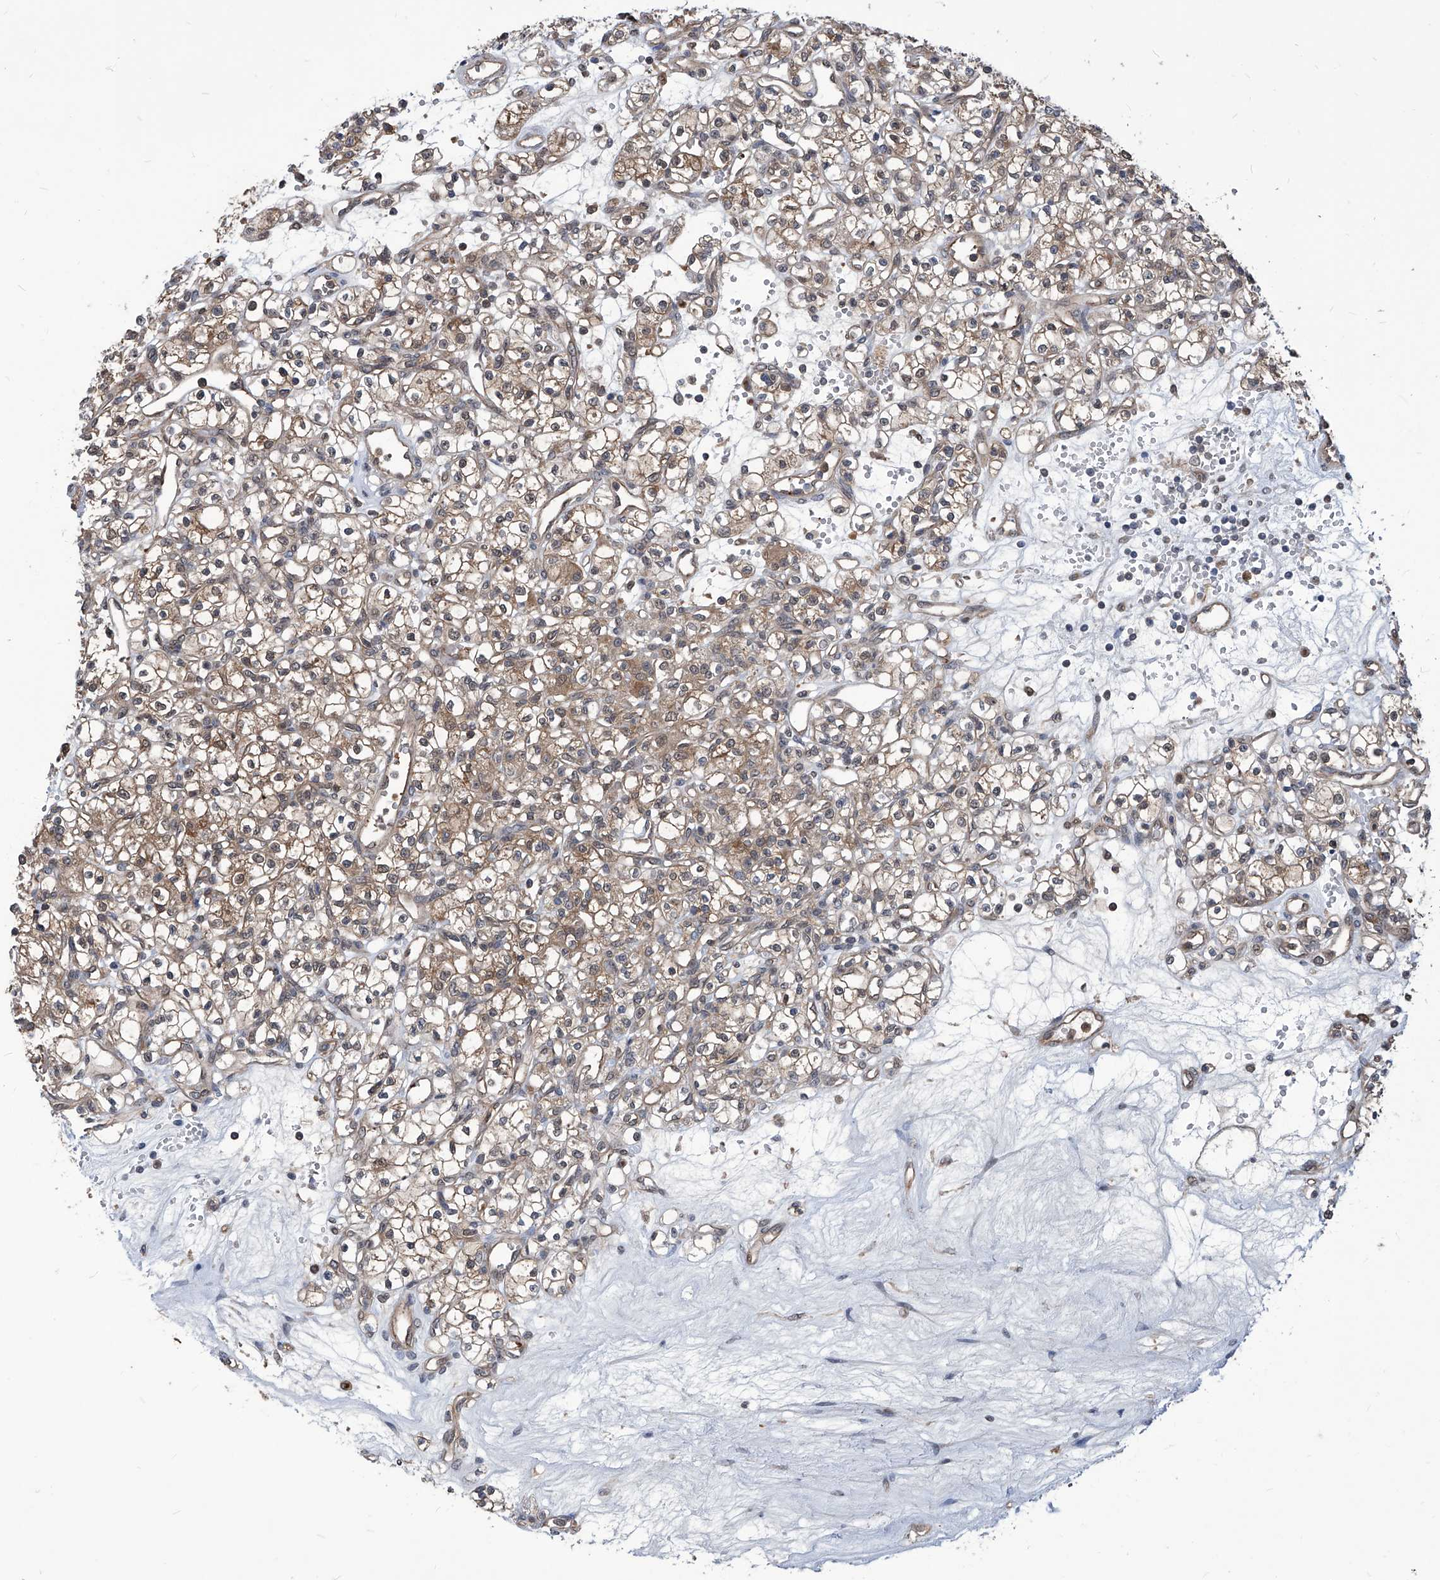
{"staining": {"intensity": "moderate", "quantity": ">75%", "location": "cytoplasmic/membranous"}, "tissue": "renal cancer", "cell_type": "Tumor cells", "image_type": "cancer", "snomed": [{"axis": "morphology", "description": "Adenocarcinoma, NOS"}, {"axis": "topography", "description": "Kidney"}], "caption": "Immunohistochemical staining of human renal adenocarcinoma exhibits medium levels of moderate cytoplasmic/membranous positivity in about >75% of tumor cells.", "gene": "PSMB1", "patient": {"sex": "female", "age": 59}}